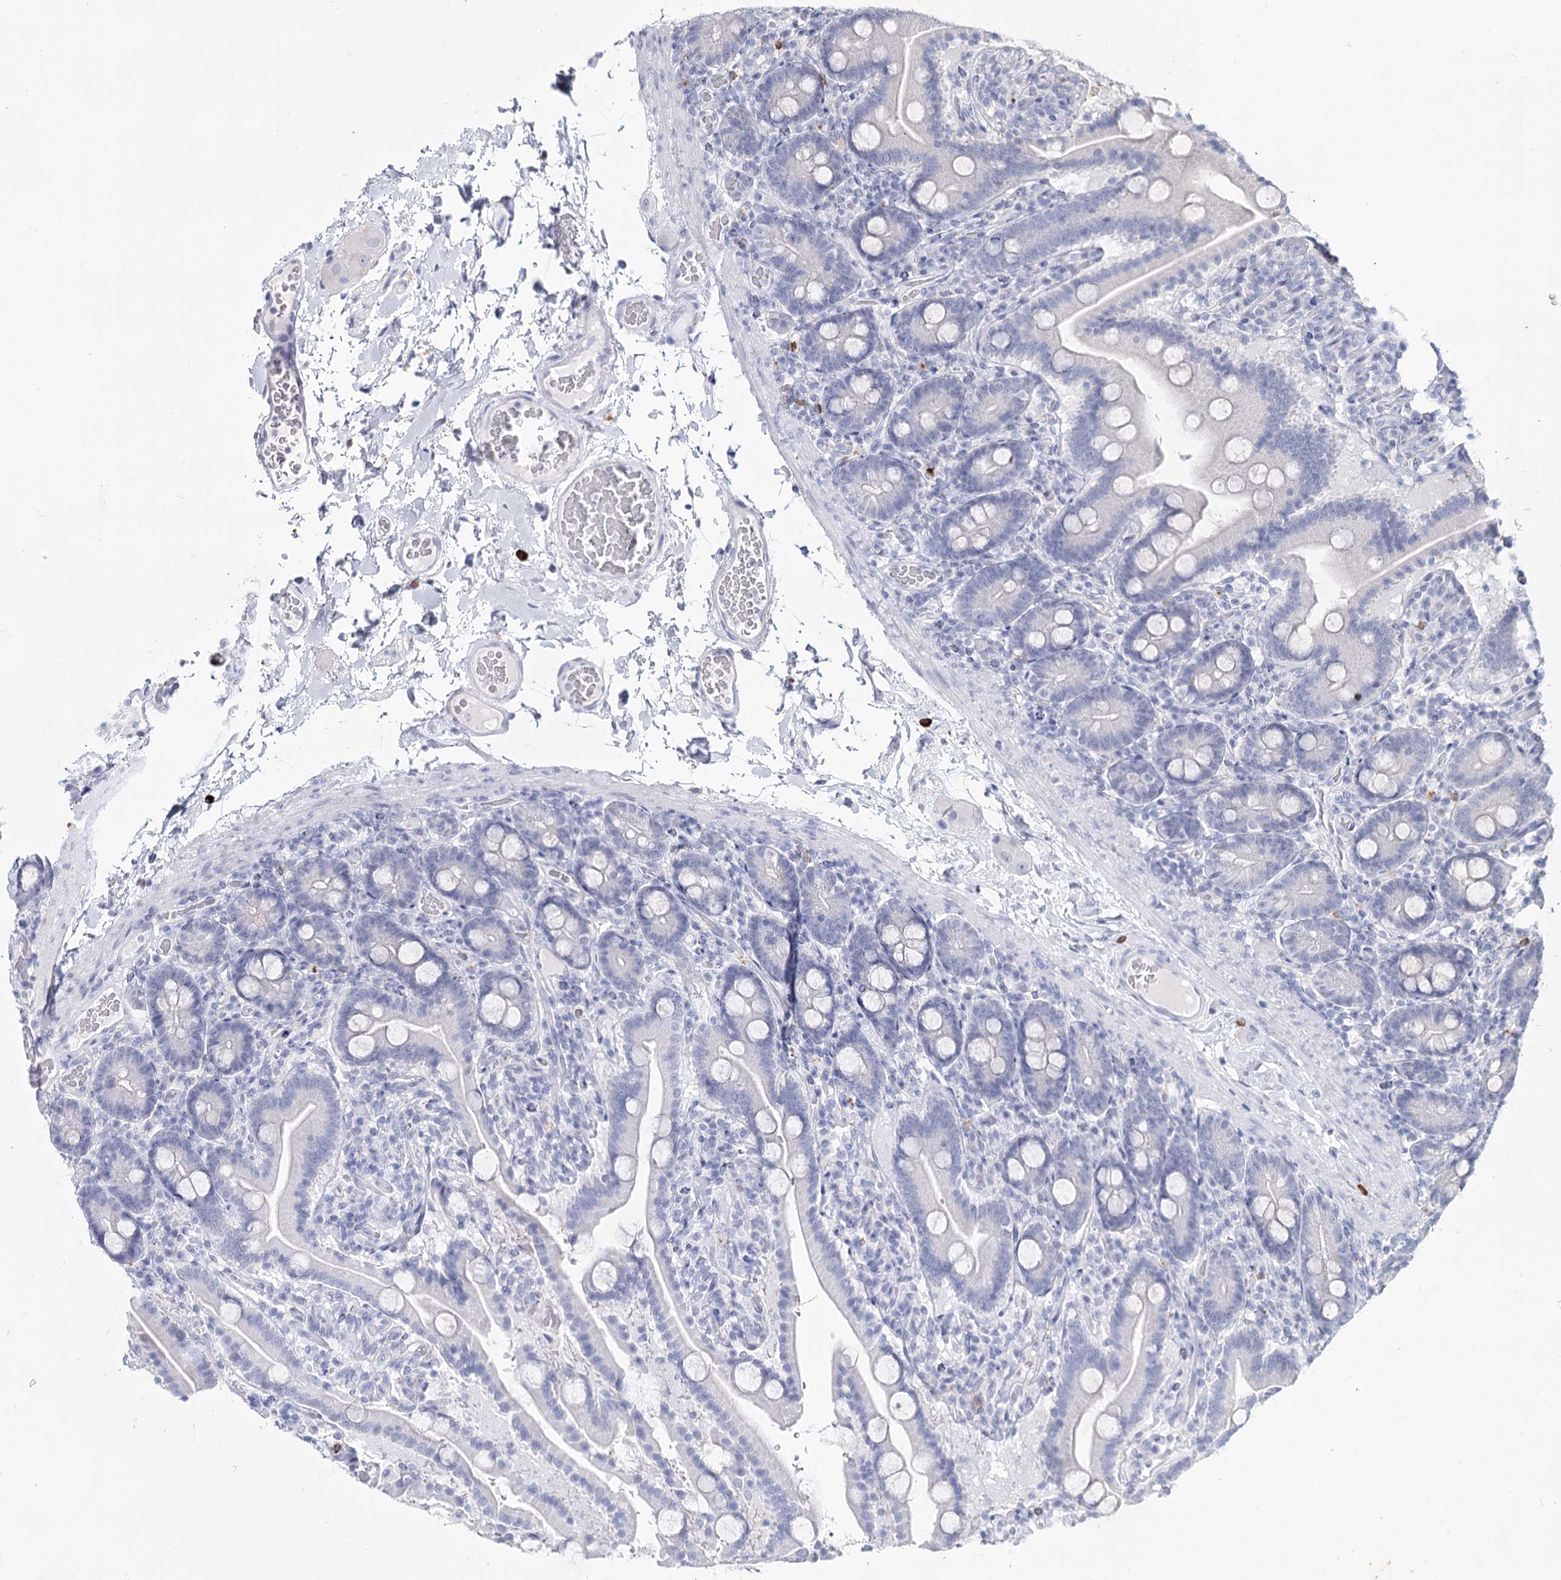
{"staining": {"intensity": "negative", "quantity": "none", "location": "none"}, "tissue": "duodenum", "cell_type": "Glandular cells", "image_type": "normal", "snomed": [{"axis": "morphology", "description": "Normal tissue, NOS"}, {"axis": "topography", "description": "Duodenum"}], "caption": "The IHC histopathology image has no significant staining in glandular cells of duodenum. Brightfield microscopy of IHC stained with DAB (brown) and hematoxylin (blue), captured at high magnification.", "gene": "CCDC73", "patient": {"sex": "male", "age": 55}}